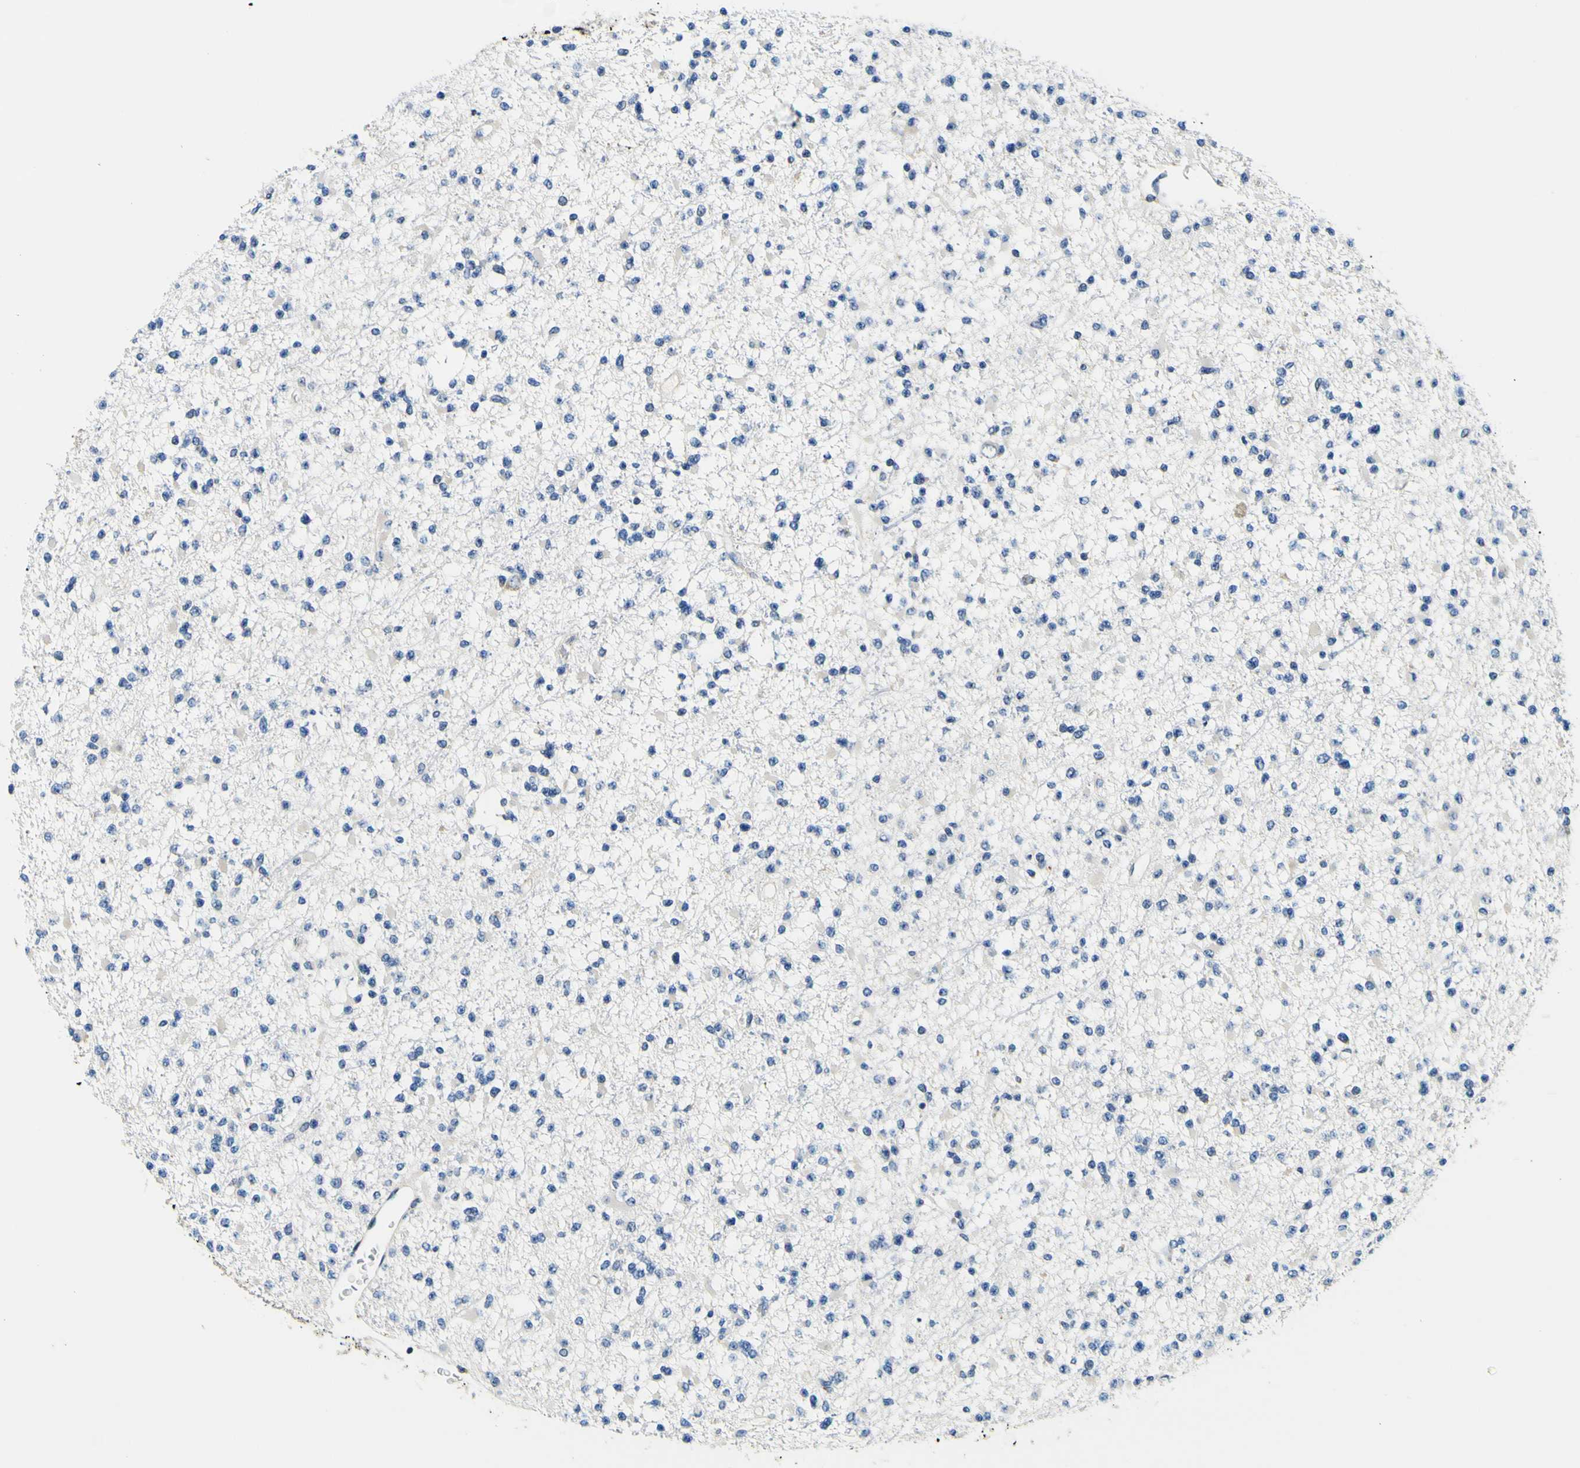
{"staining": {"intensity": "negative", "quantity": "none", "location": "none"}, "tissue": "glioma", "cell_type": "Tumor cells", "image_type": "cancer", "snomed": [{"axis": "morphology", "description": "Glioma, malignant, Low grade"}, {"axis": "topography", "description": "Brain"}], "caption": "Immunohistochemistry (IHC) of glioma displays no staining in tumor cells.", "gene": "NLRP3", "patient": {"sex": "female", "age": 22}}